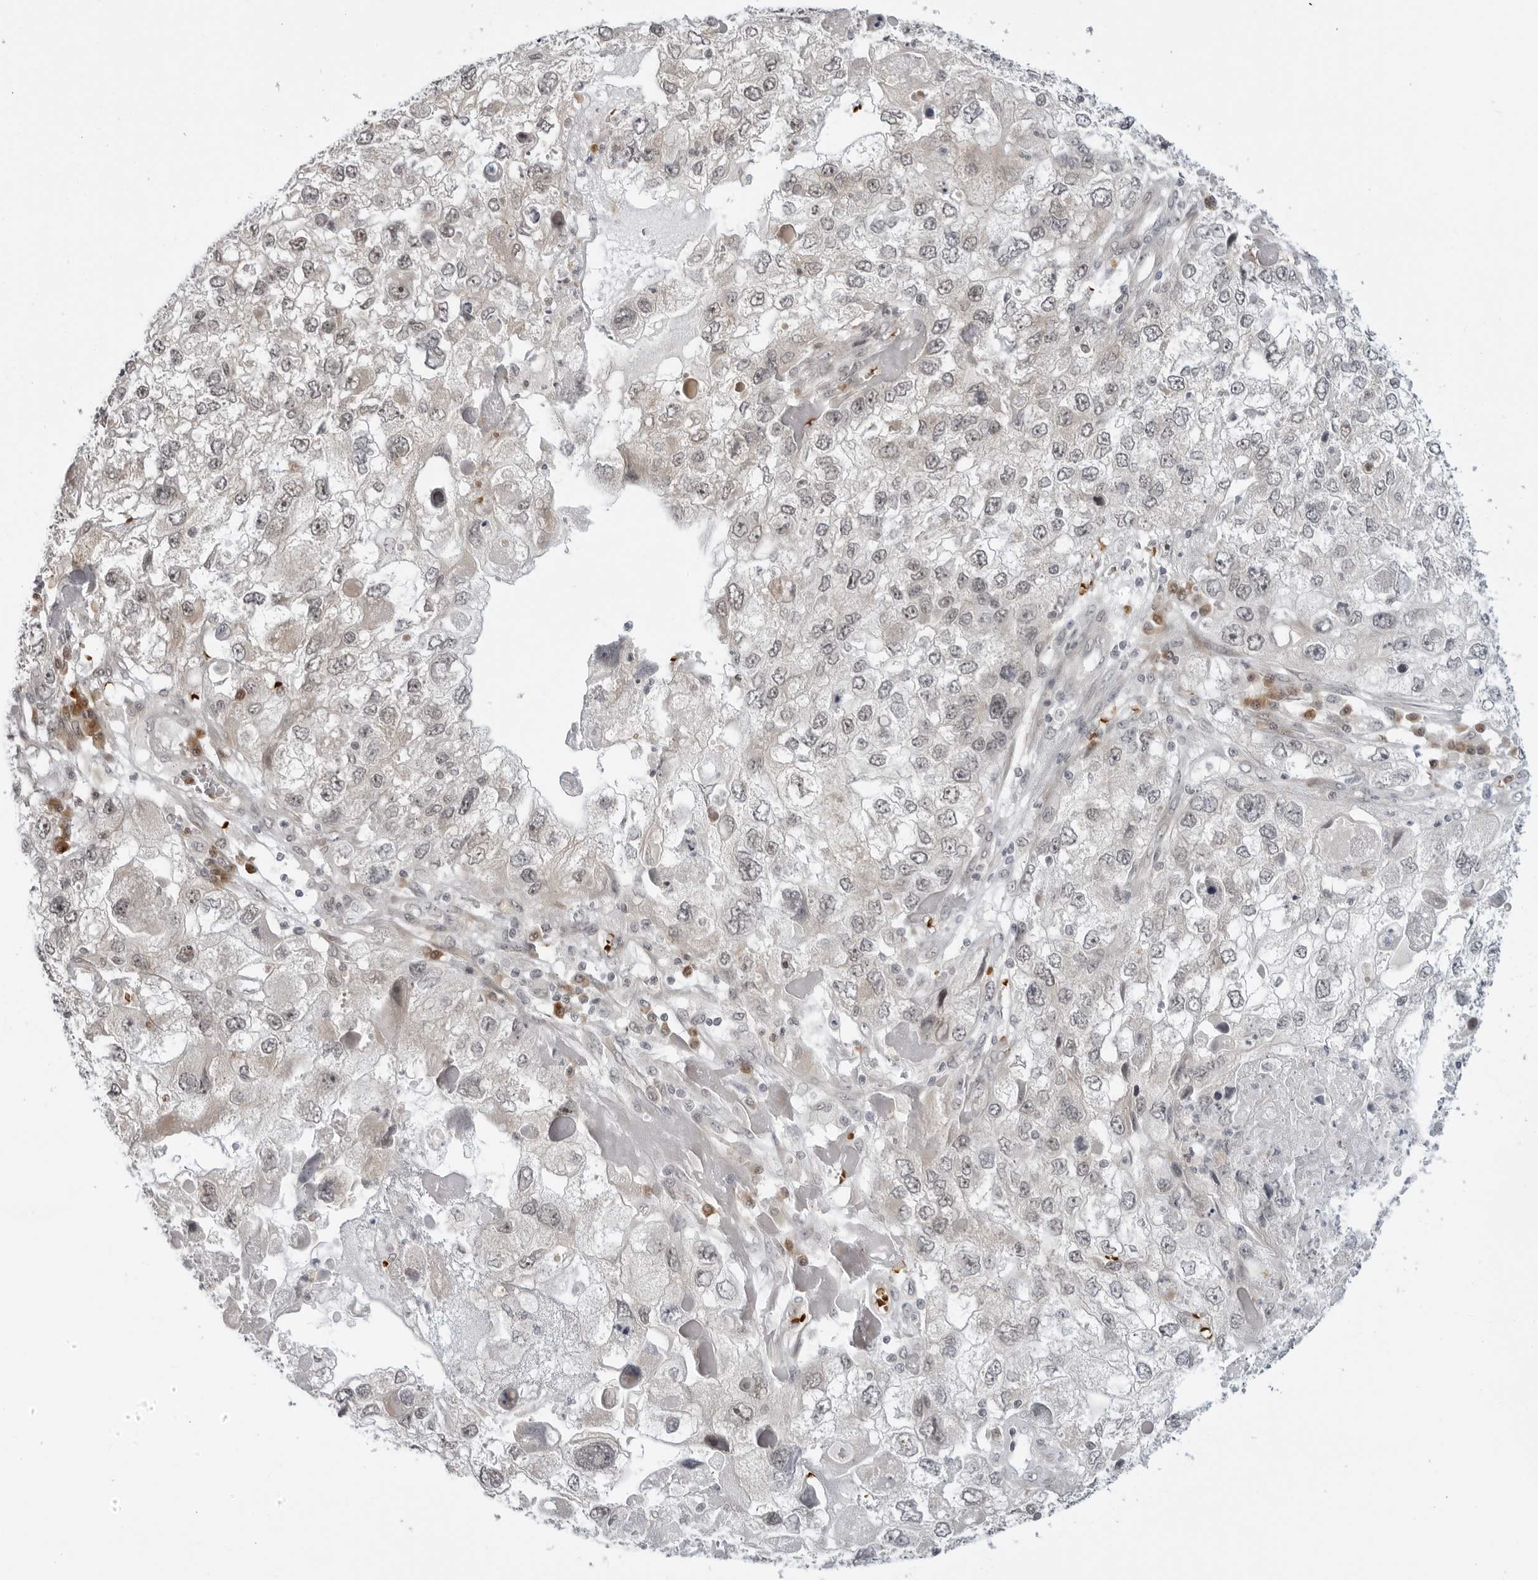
{"staining": {"intensity": "negative", "quantity": "none", "location": "none"}, "tissue": "endometrial cancer", "cell_type": "Tumor cells", "image_type": "cancer", "snomed": [{"axis": "morphology", "description": "Adenocarcinoma, NOS"}, {"axis": "topography", "description": "Endometrium"}], "caption": "Protein analysis of endometrial cancer reveals no significant positivity in tumor cells. (IHC, brightfield microscopy, high magnification).", "gene": "SUGCT", "patient": {"sex": "female", "age": 49}}